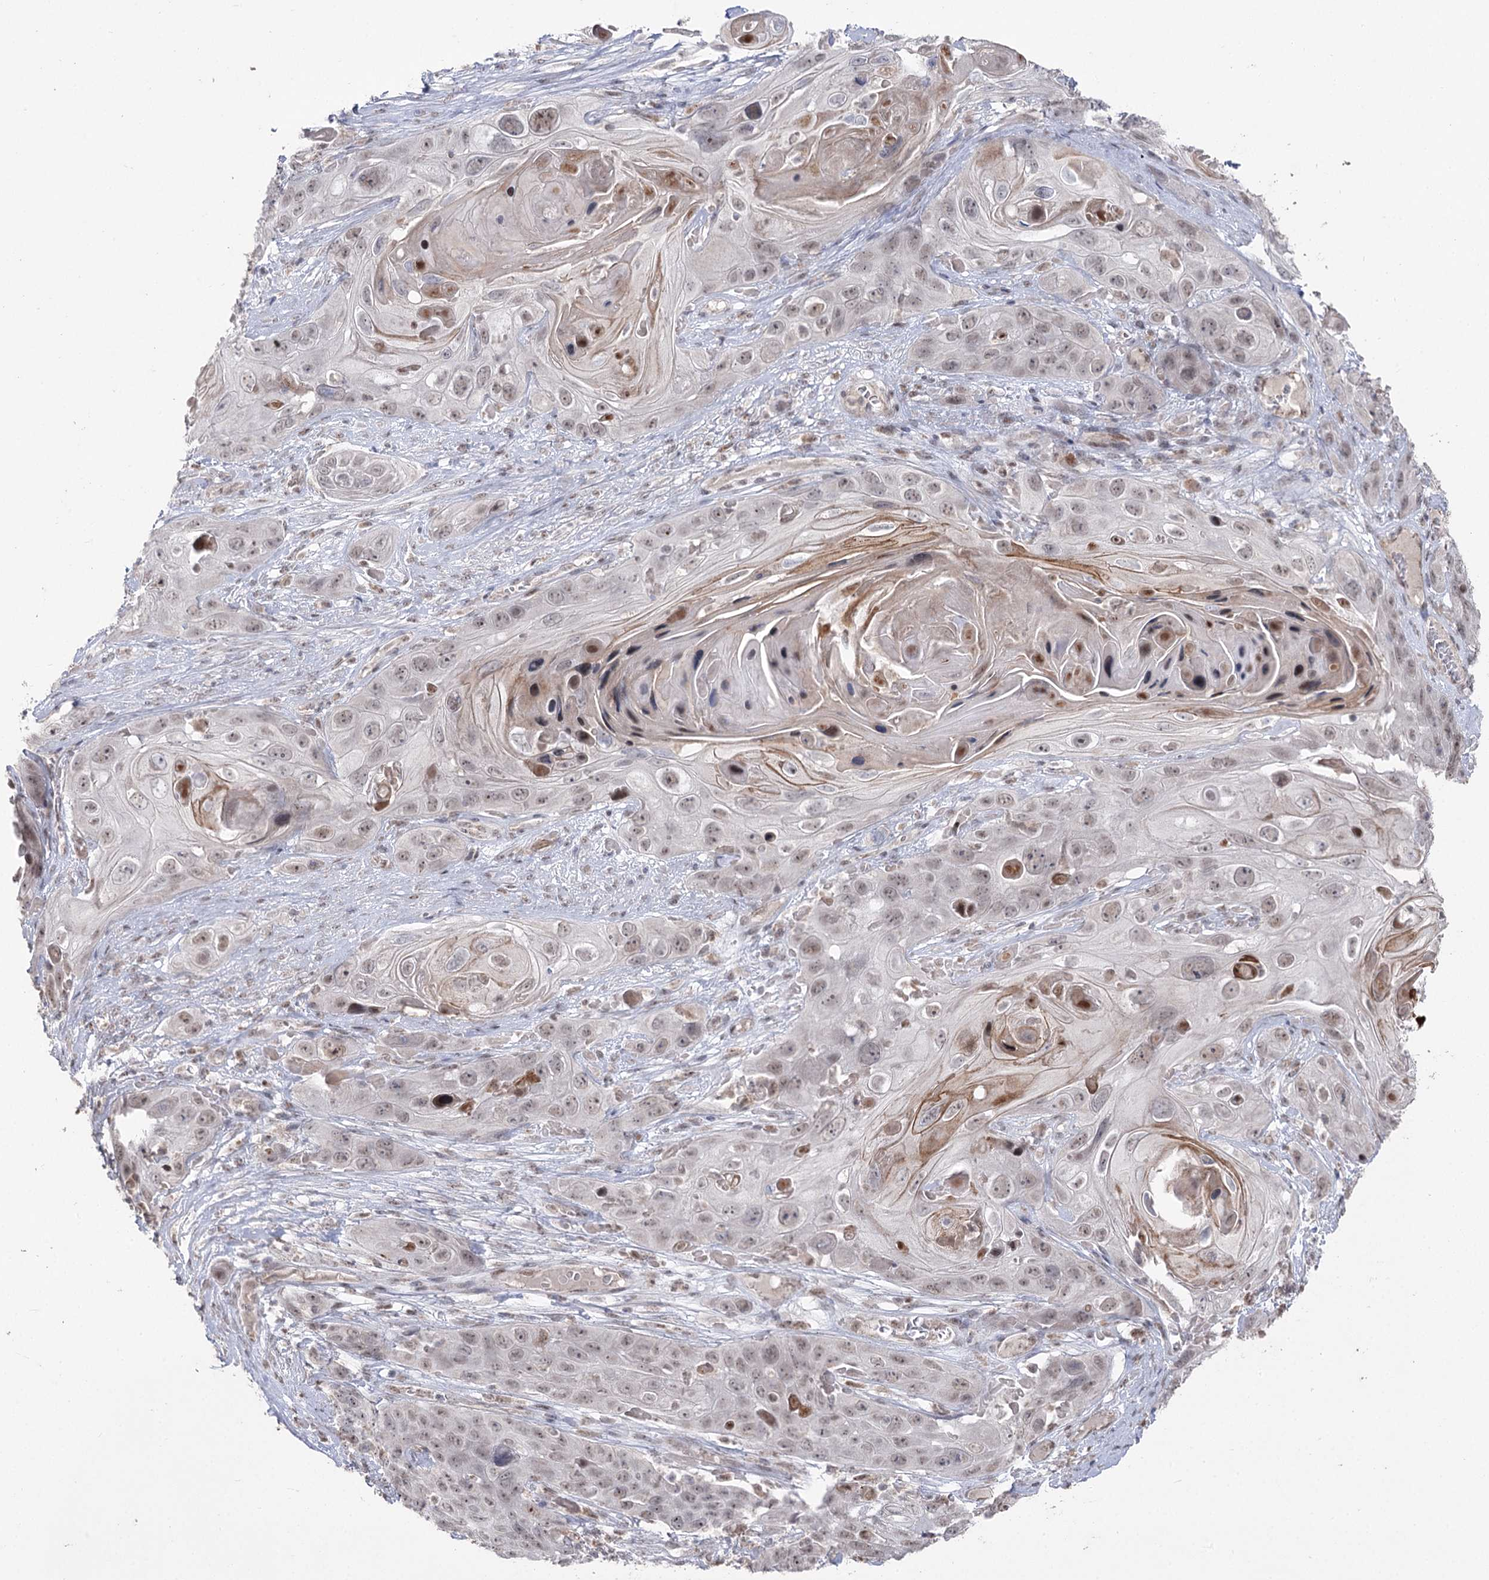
{"staining": {"intensity": "moderate", "quantity": "<25%", "location": "cytoplasmic/membranous,nuclear"}, "tissue": "skin cancer", "cell_type": "Tumor cells", "image_type": "cancer", "snomed": [{"axis": "morphology", "description": "Squamous cell carcinoma, NOS"}, {"axis": "topography", "description": "Skin"}], "caption": "DAB immunohistochemical staining of human skin cancer demonstrates moderate cytoplasmic/membranous and nuclear protein positivity in about <25% of tumor cells.", "gene": "RUFY4", "patient": {"sex": "male", "age": 55}}